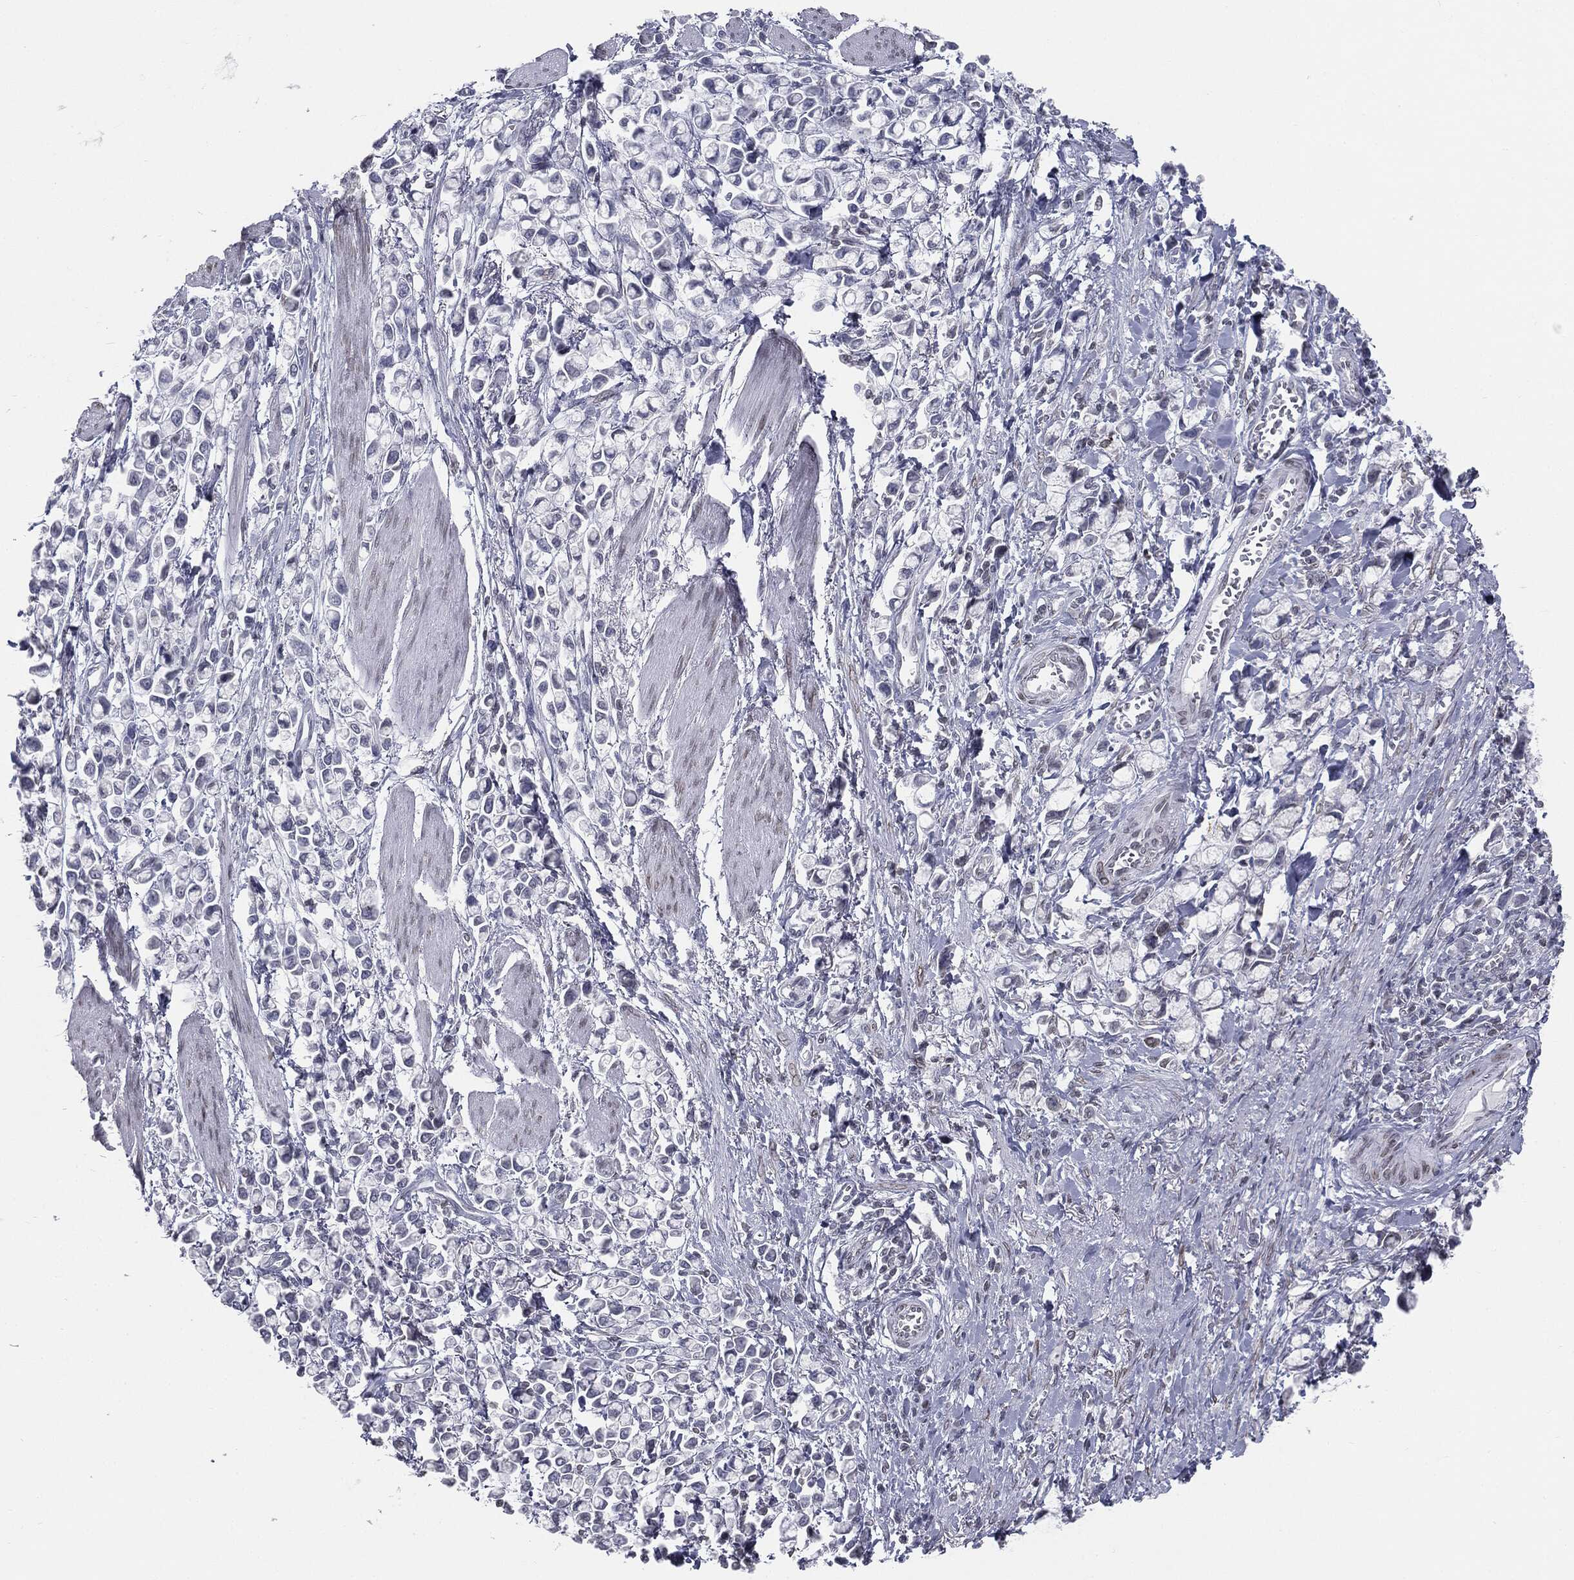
{"staining": {"intensity": "negative", "quantity": "none", "location": "none"}, "tissue": "stomach cancer", "cell_type": "Tumor cells", "image_type": "cancer", "snomed": [{"axis": "morphology", "description": "Adenocarcinoma, NOS"}, {"axis": "topography", "description": "Stomach"}], "caption": "A high-resolution histopathology image shows immunohistochemistry staining of stomach cancer, which shows no significant staining in tumor cells. (DAB (3,3'-diaminobenzidine) immunohistochemistry (IHC) visualized using brightfield microscopy, high magnification).", "gene": "ALDOB", "patient": {"sex": "female", "age": 81}}